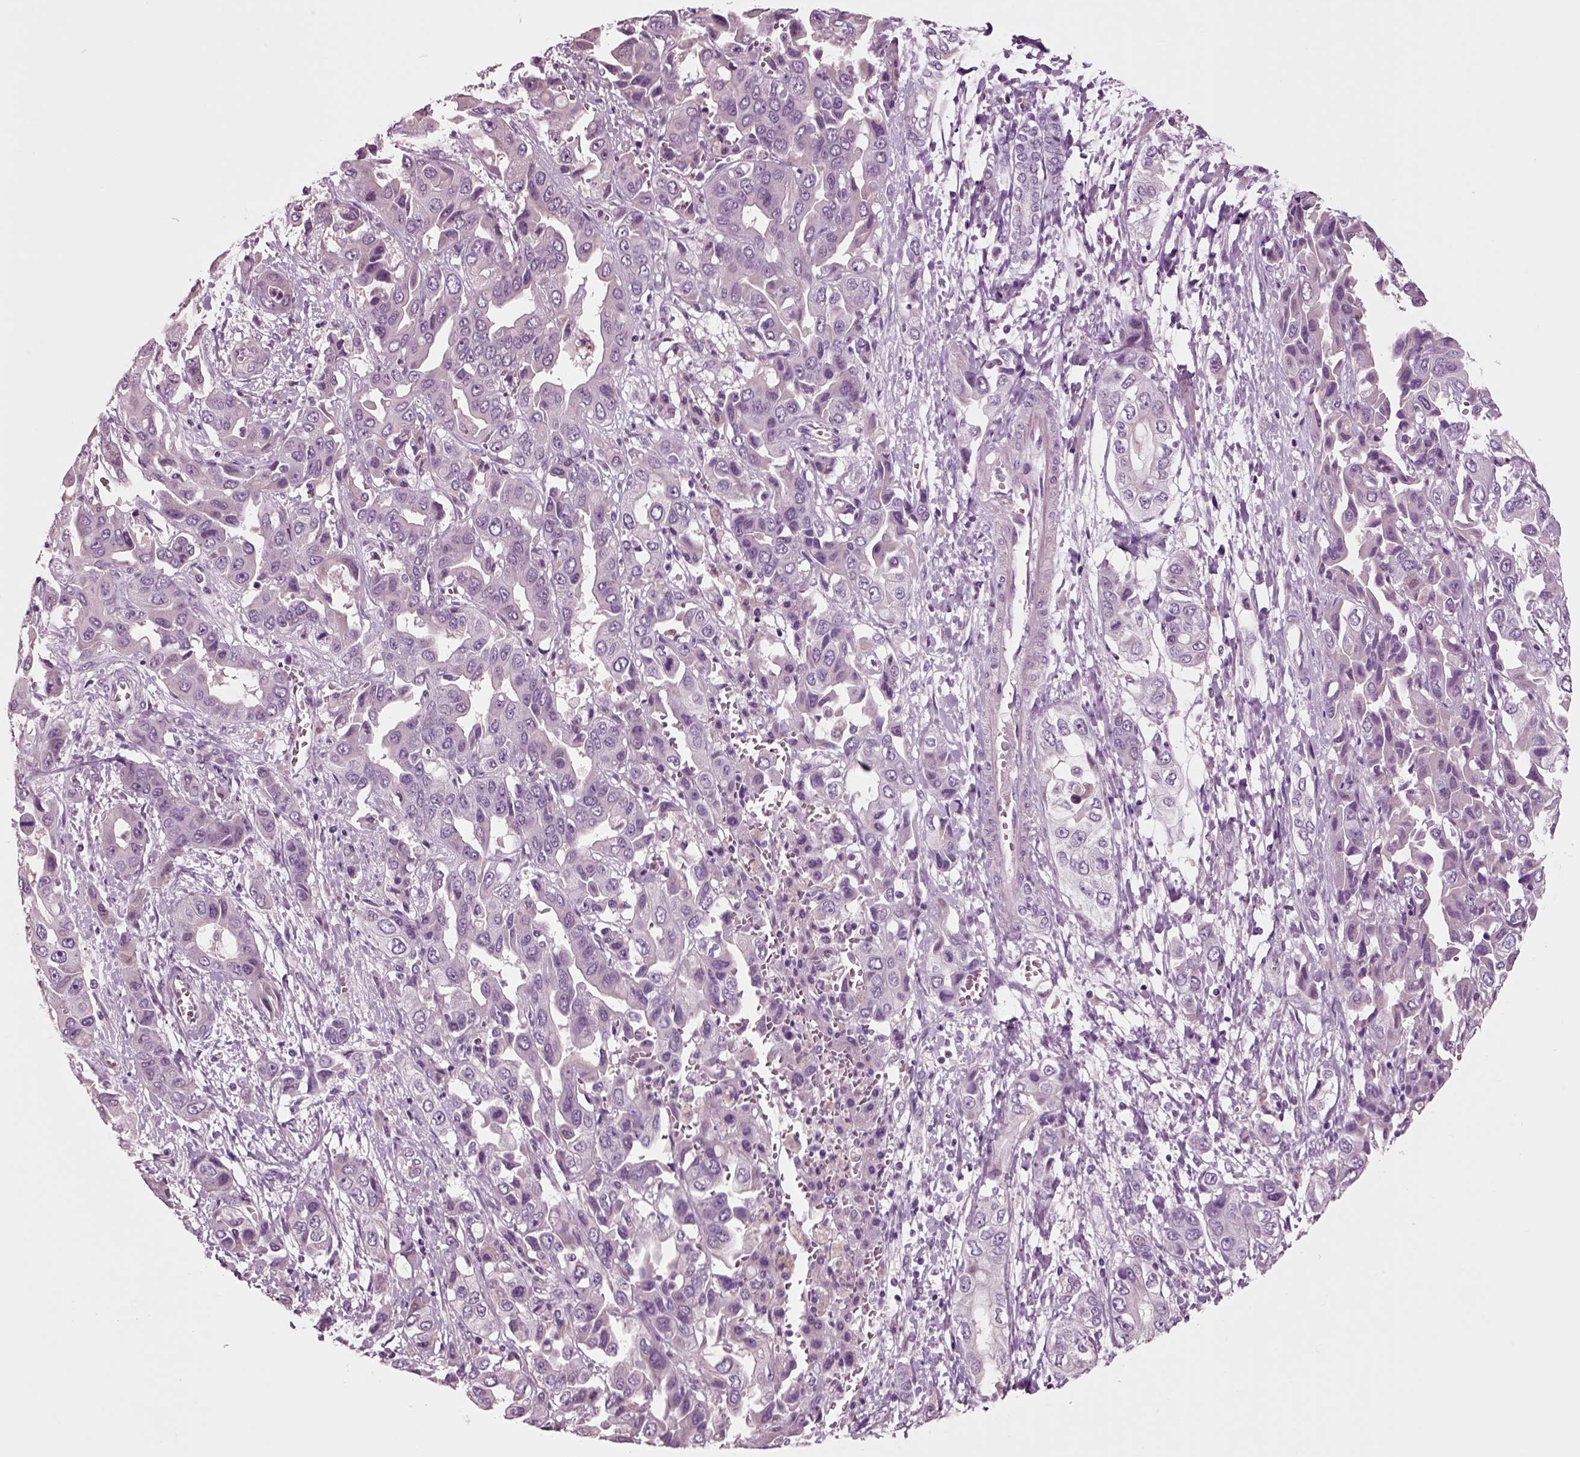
{"staining": {"intensity": "negative", "quantity": "none", "location": "none"}, "tissue": "liver cancer", "cell_type": "Tumor cells", "image_type": "cancer", "snomed": [{"axis": "morphology", "description": "Cholangiocarcinoma"}, {"axis": "topography", "description": "Liver"}], "caption": "There is no significant positivity in tumor cells of liver cancer. (Brightfield microscopy of DAB (3,3'-diaminobenzidine) immunohistochemistry (IHC) at high magnification).", "gene": "CHGB", "patient": {"sex": "female", "age": 52}}